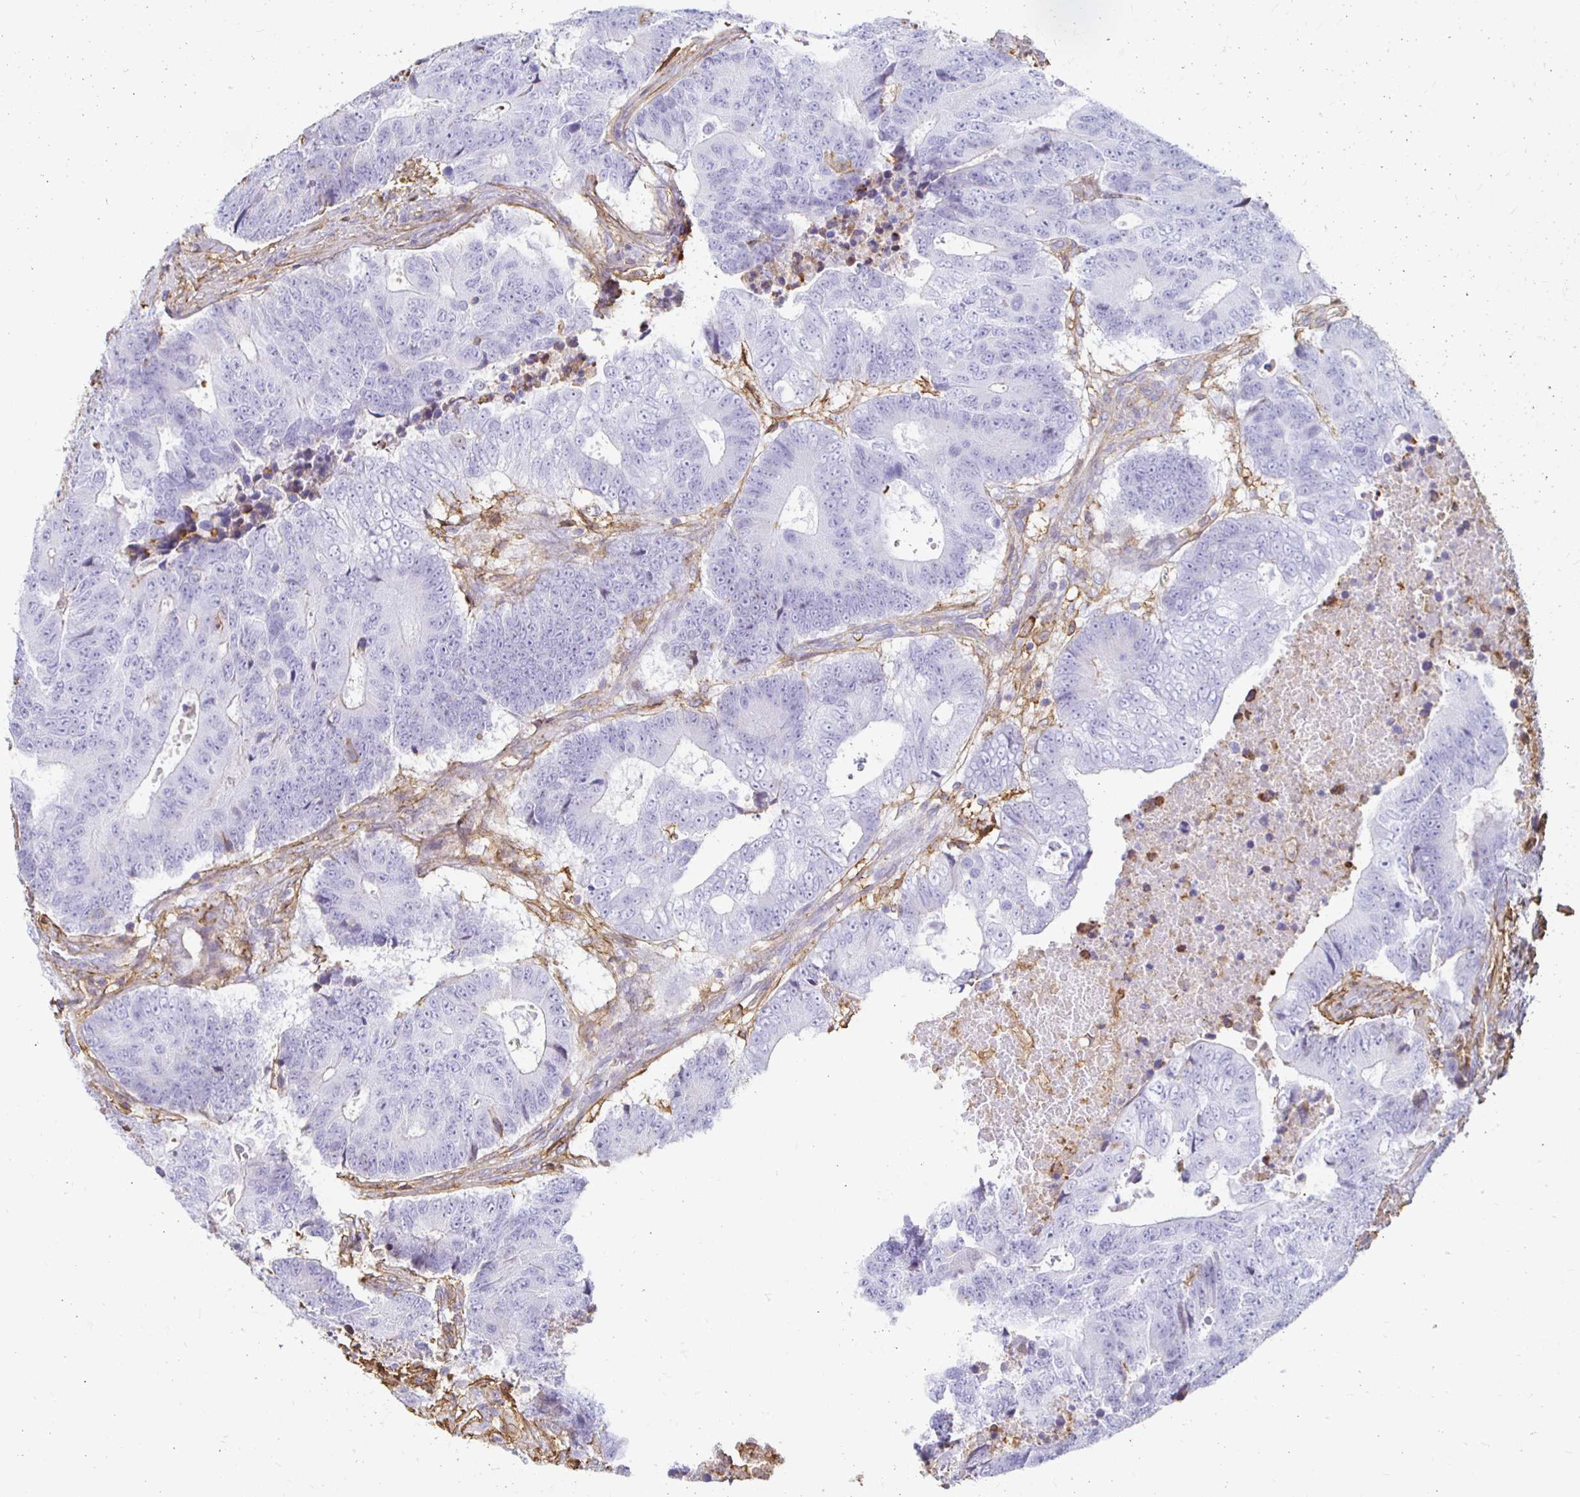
{"staining": {"intensity": "negative", "quantity": "none", "location": "none"}, "tissue": "colorectal cancer", "cell_type": "Tumor cells", "image_type": "cancer", "snomed": [{"axis": "morphology", "description": "Adenocarcinoma, NOS"}, {"axis": "topography", "description": "Colon"}], "caption": "Tumor cells are negative for brown protein staining in colorectal cancer (adenocarcinoma).", "gene": "TAS1R3", "patient": {"sex": "female", "age": 48}}